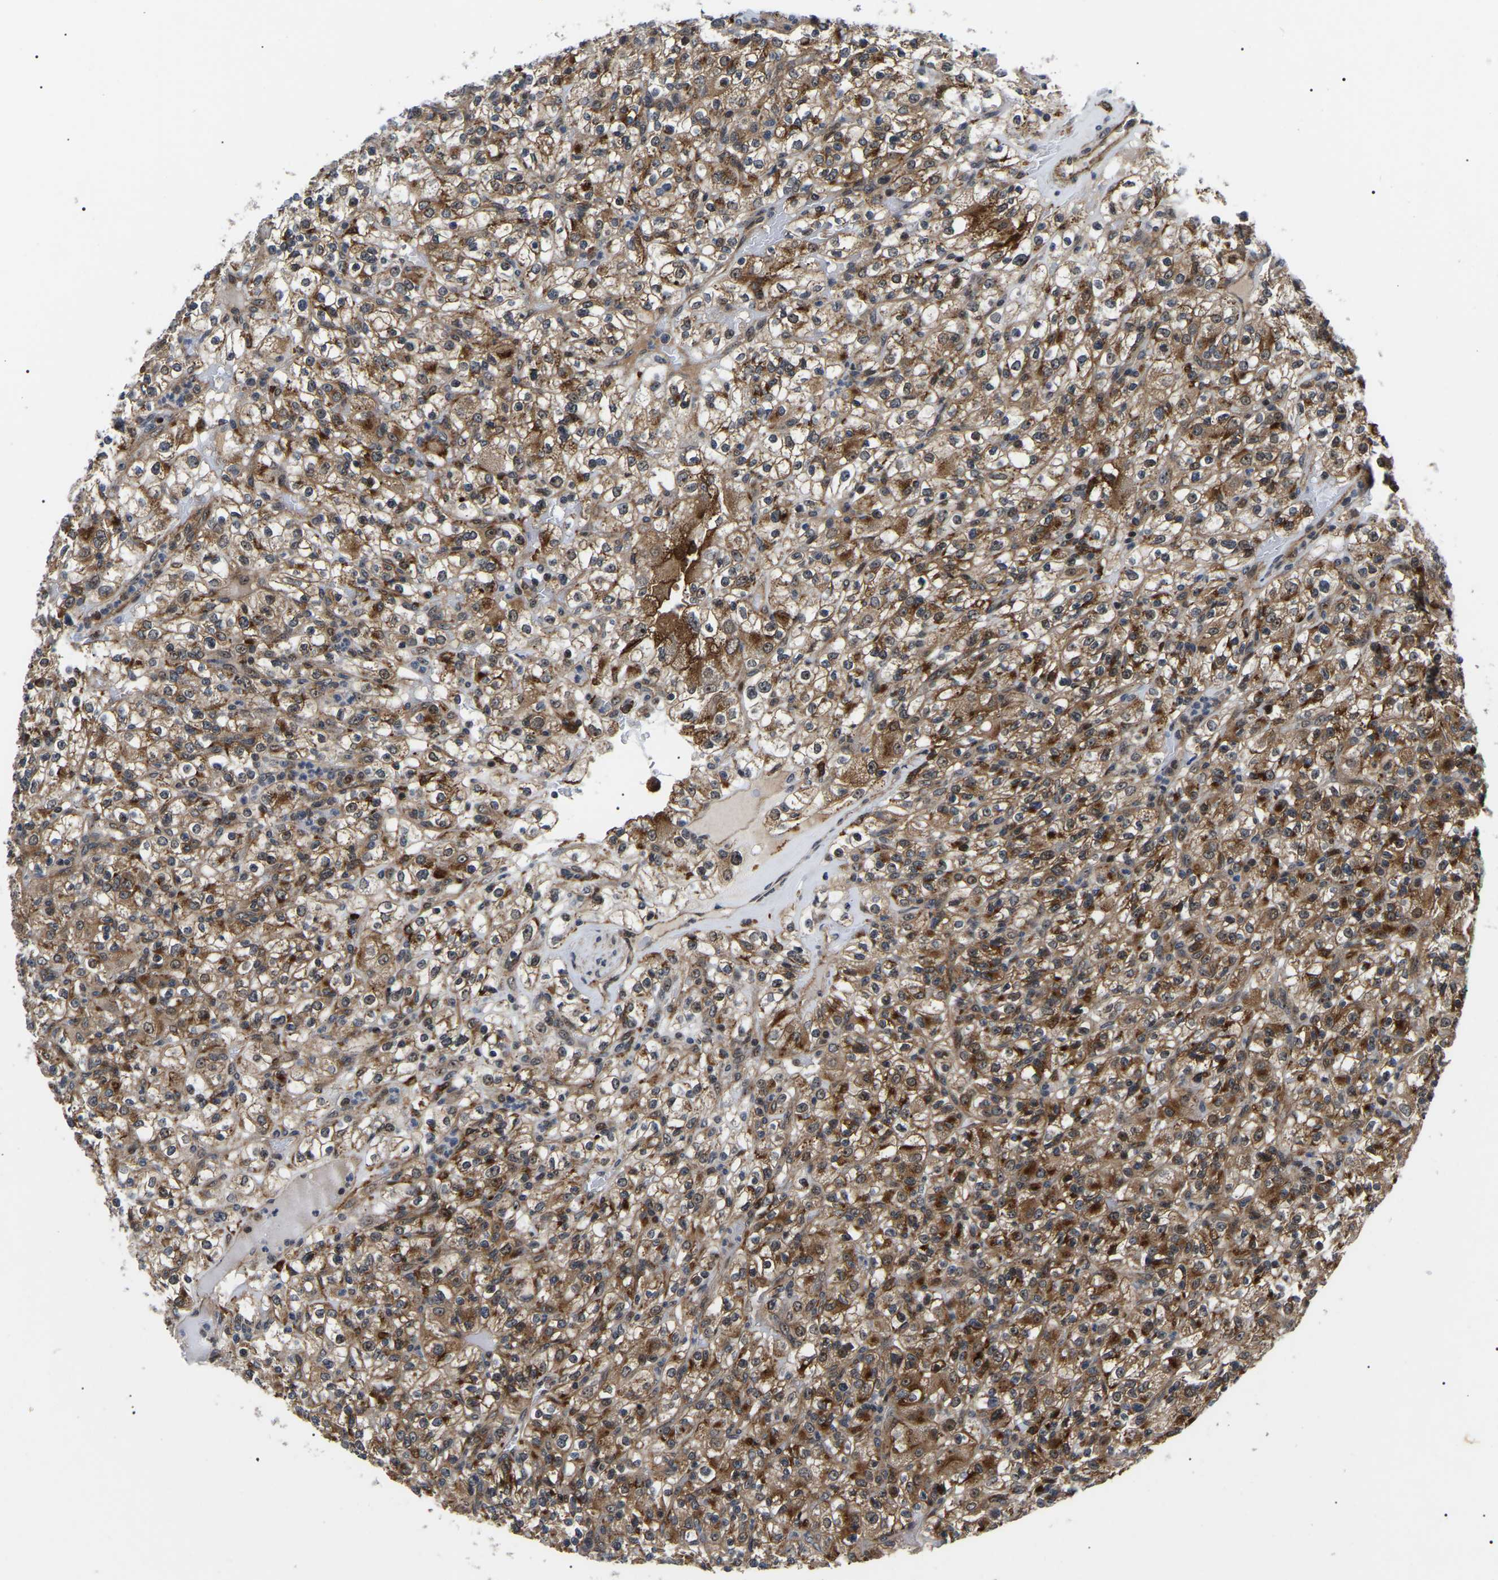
{"staining": {"intensity": "moderate", "quantity": ">75%", "location": "cytoplasmic/membranous"}, "tissue": "renal cancer", "cell_type": "Tumor cells", "image_type": "cancer", "snomed": [{"axis": "morphology", "description": "Normal tissue, NOS"}, {"axis": "morphology", "description": "Adenocarcinoma, NOS"}, {"axis": "topography", "description": "Kidney"}], "caption": "Immunohistochemical staining of human adenocarcinoma (renal) reveals moderate cytoplasmic/membranous protein positivity in approximately >75% of tumor cells.", "gene": "RRP1B", "patient": {"sex": "female", "age": 72}}